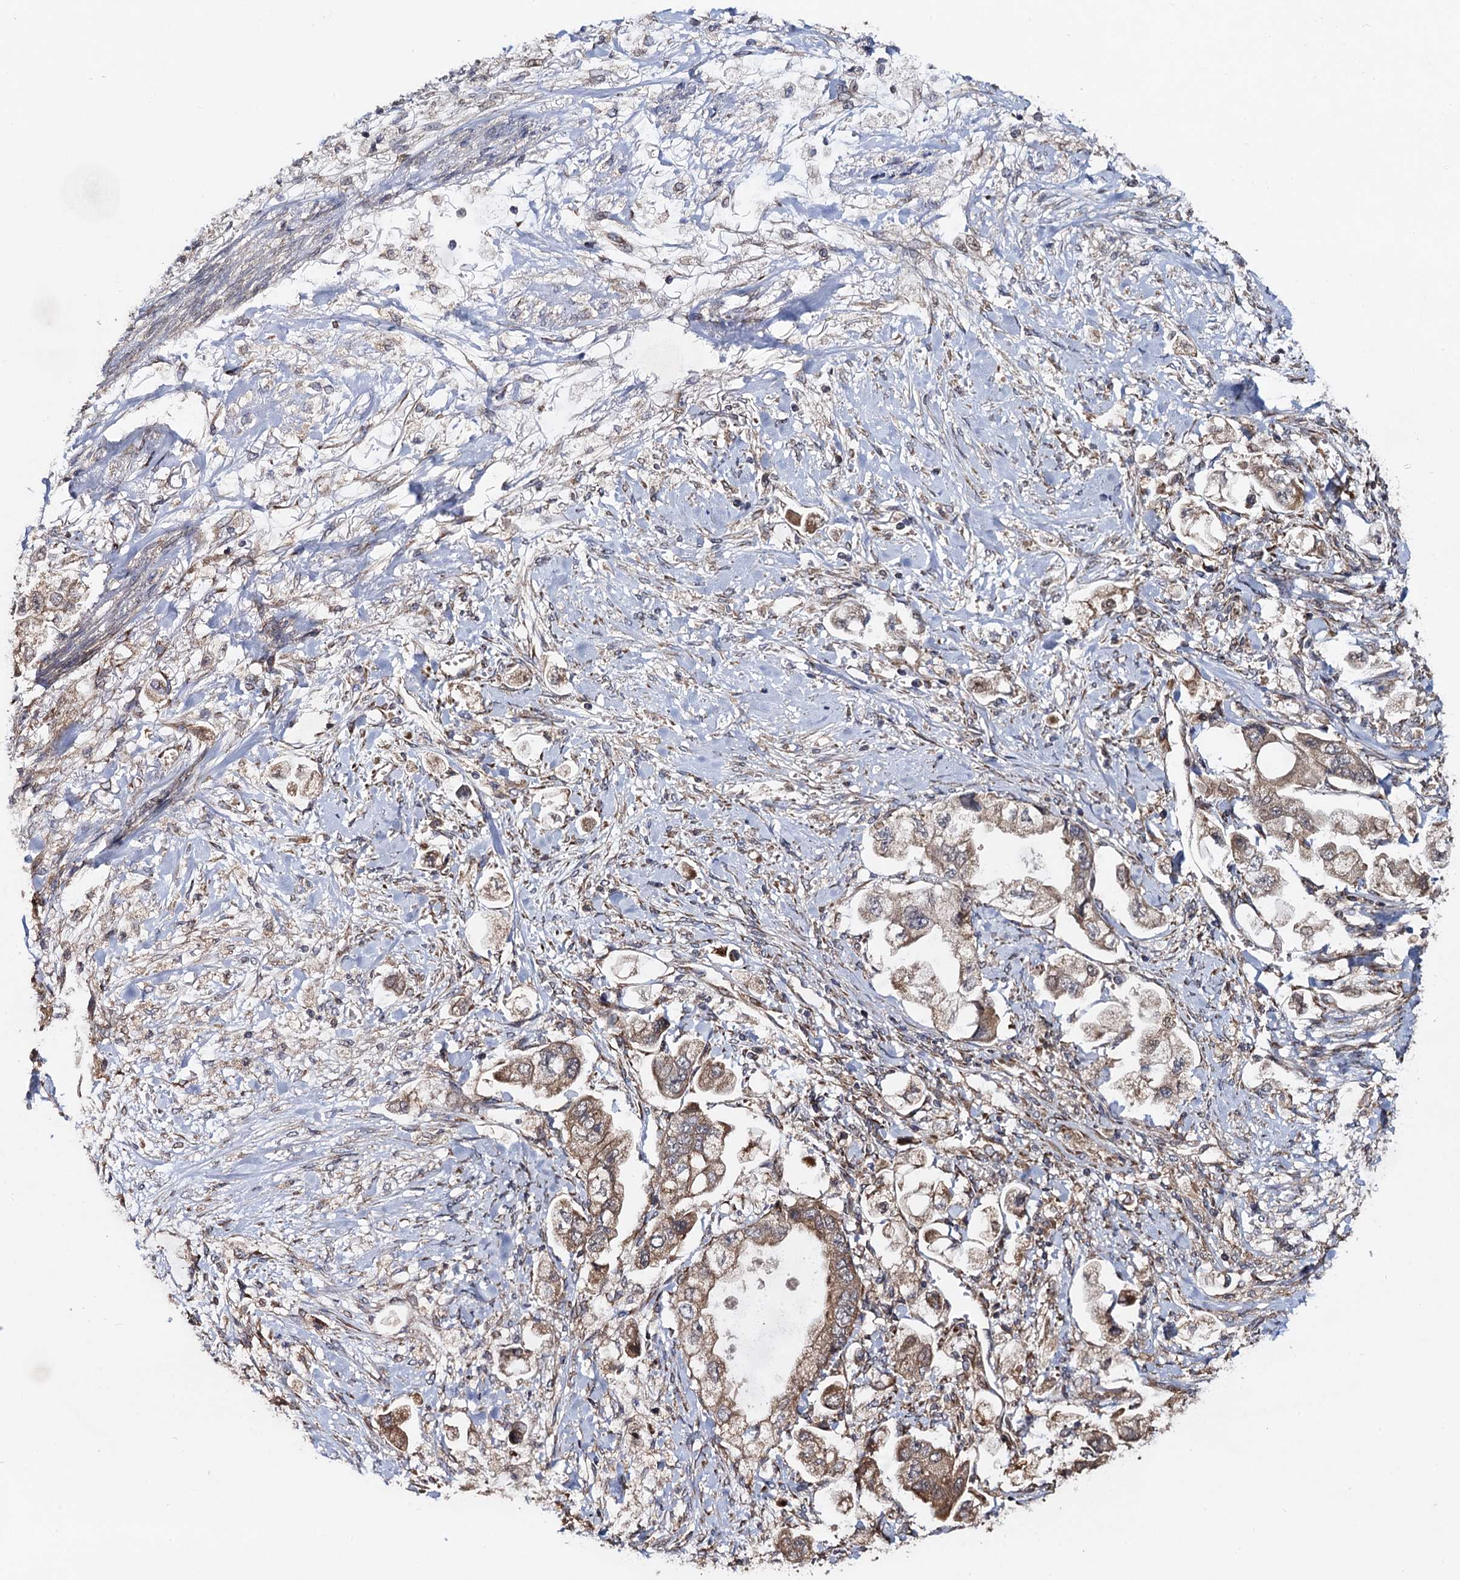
{"staining": {"intensity": "moderate", "quantity": "25%-75%", "location": "cytoplasmic/membranous"}, "tissue": "stomach cancer", "cell_type": "Tumor cells", "image_type": "cancer", "snomed": [{"axis": "morphology", "description": "Adenocarcinoma, NOS"}, {"axis": "topography", "description": "Stomach"}], "caption": "Stomach cancer (adenocarcinoma) stained with DAB IHC displays medium levels of moderate cytoplasmic/membranous staining in about 25%-75% of tumor cells.", "gene": "HAUS1", "patient": {"sex": "male", "age": 62}}